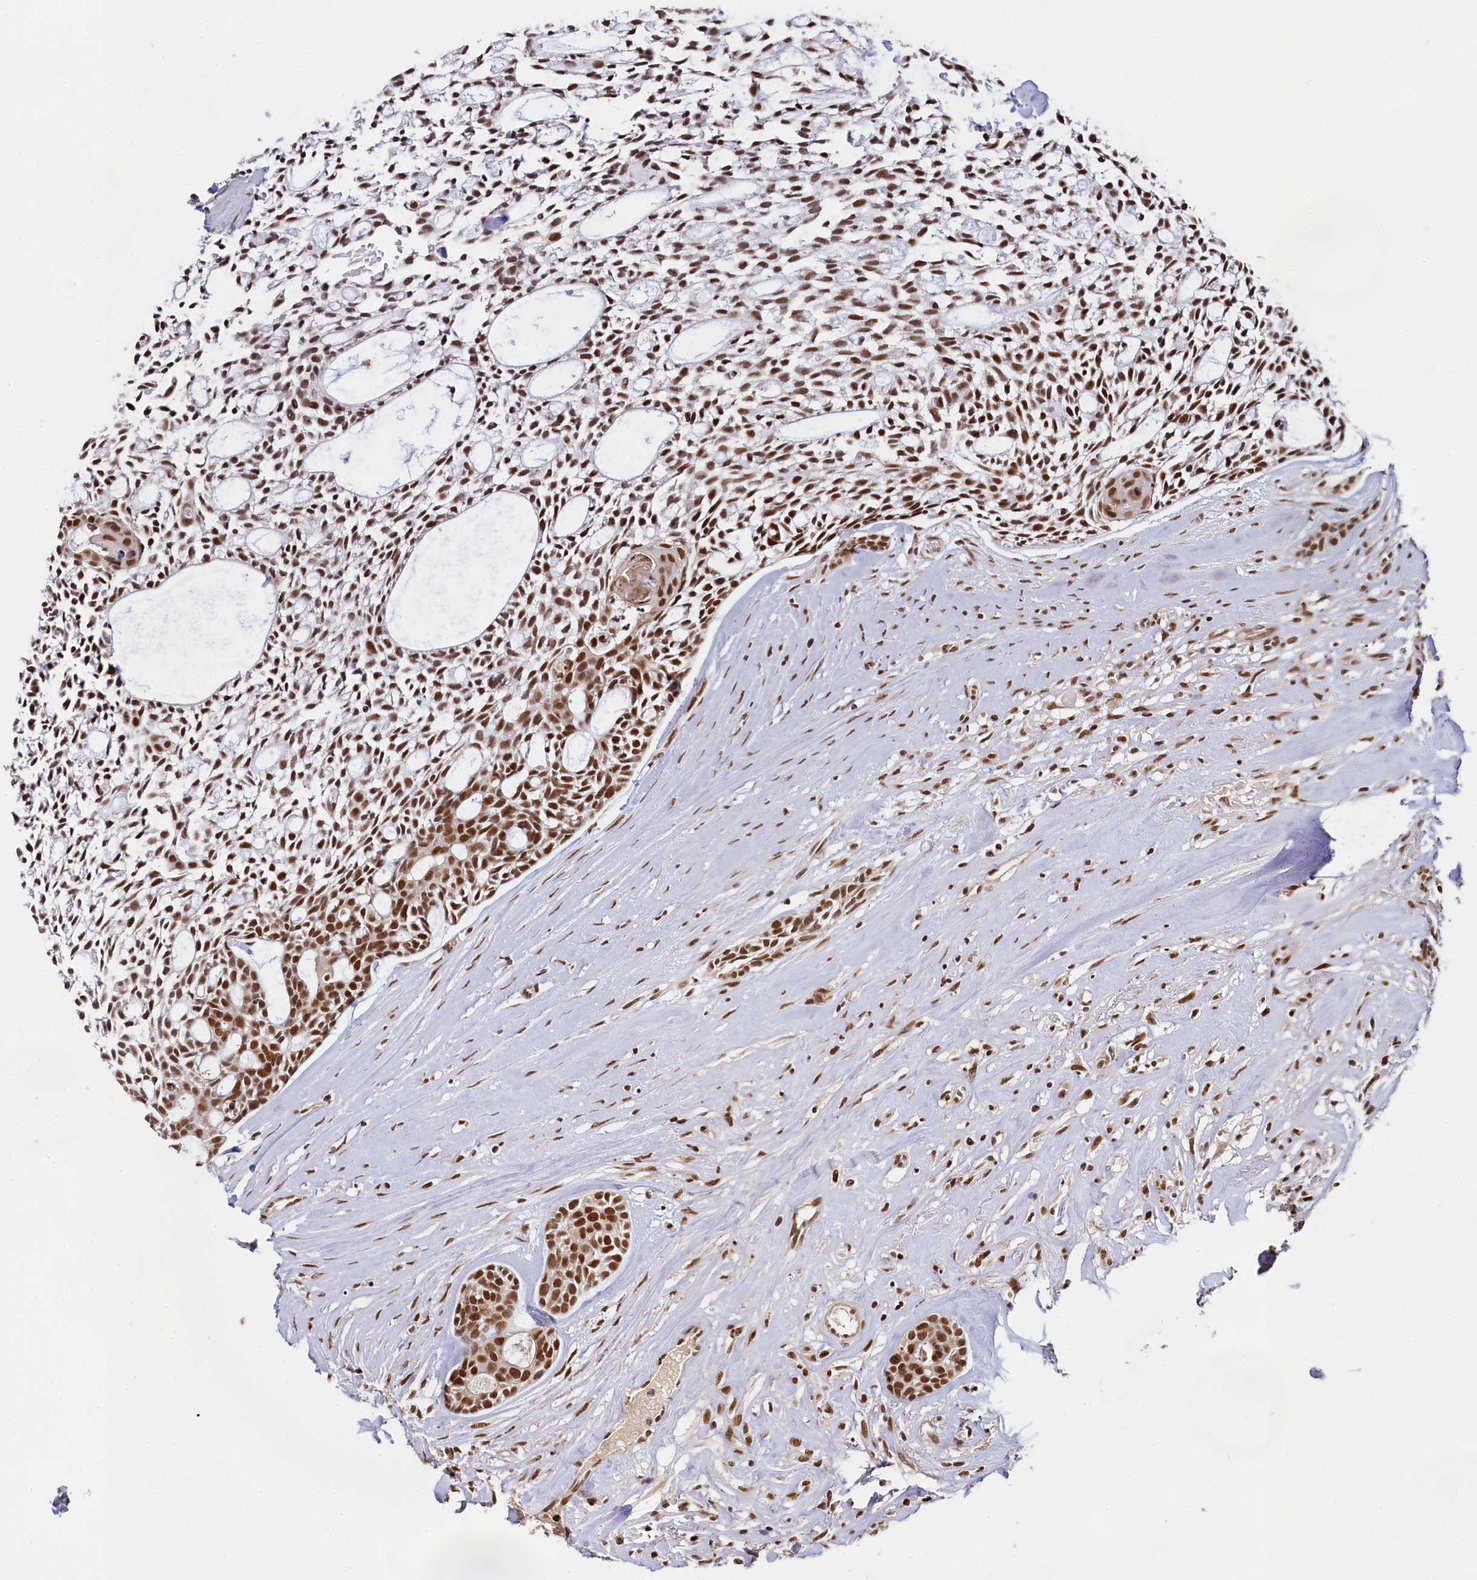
{"staining": {"intensity": "strong", "quantity": ">75%", "location": "nuclear"}, "tissue": "head and neck cancer", "cell_type": "Tumor cells", "image_type": "cancer", "snomed": [{"axis": "morphology", "description": "Adenocarcinoma, NOS"}, {"axis": "topography", "description": "Subcutis"}, {"axis": "topography", "description": "Head-Neck"}], "caption": "Strong nuclear protein expression is appreciated in about >75% of tumor cells in head and neck cancer (adenocarcinoma).", "gene": "PPHLN1", "patient": {"sex": "female", "age": 73}}